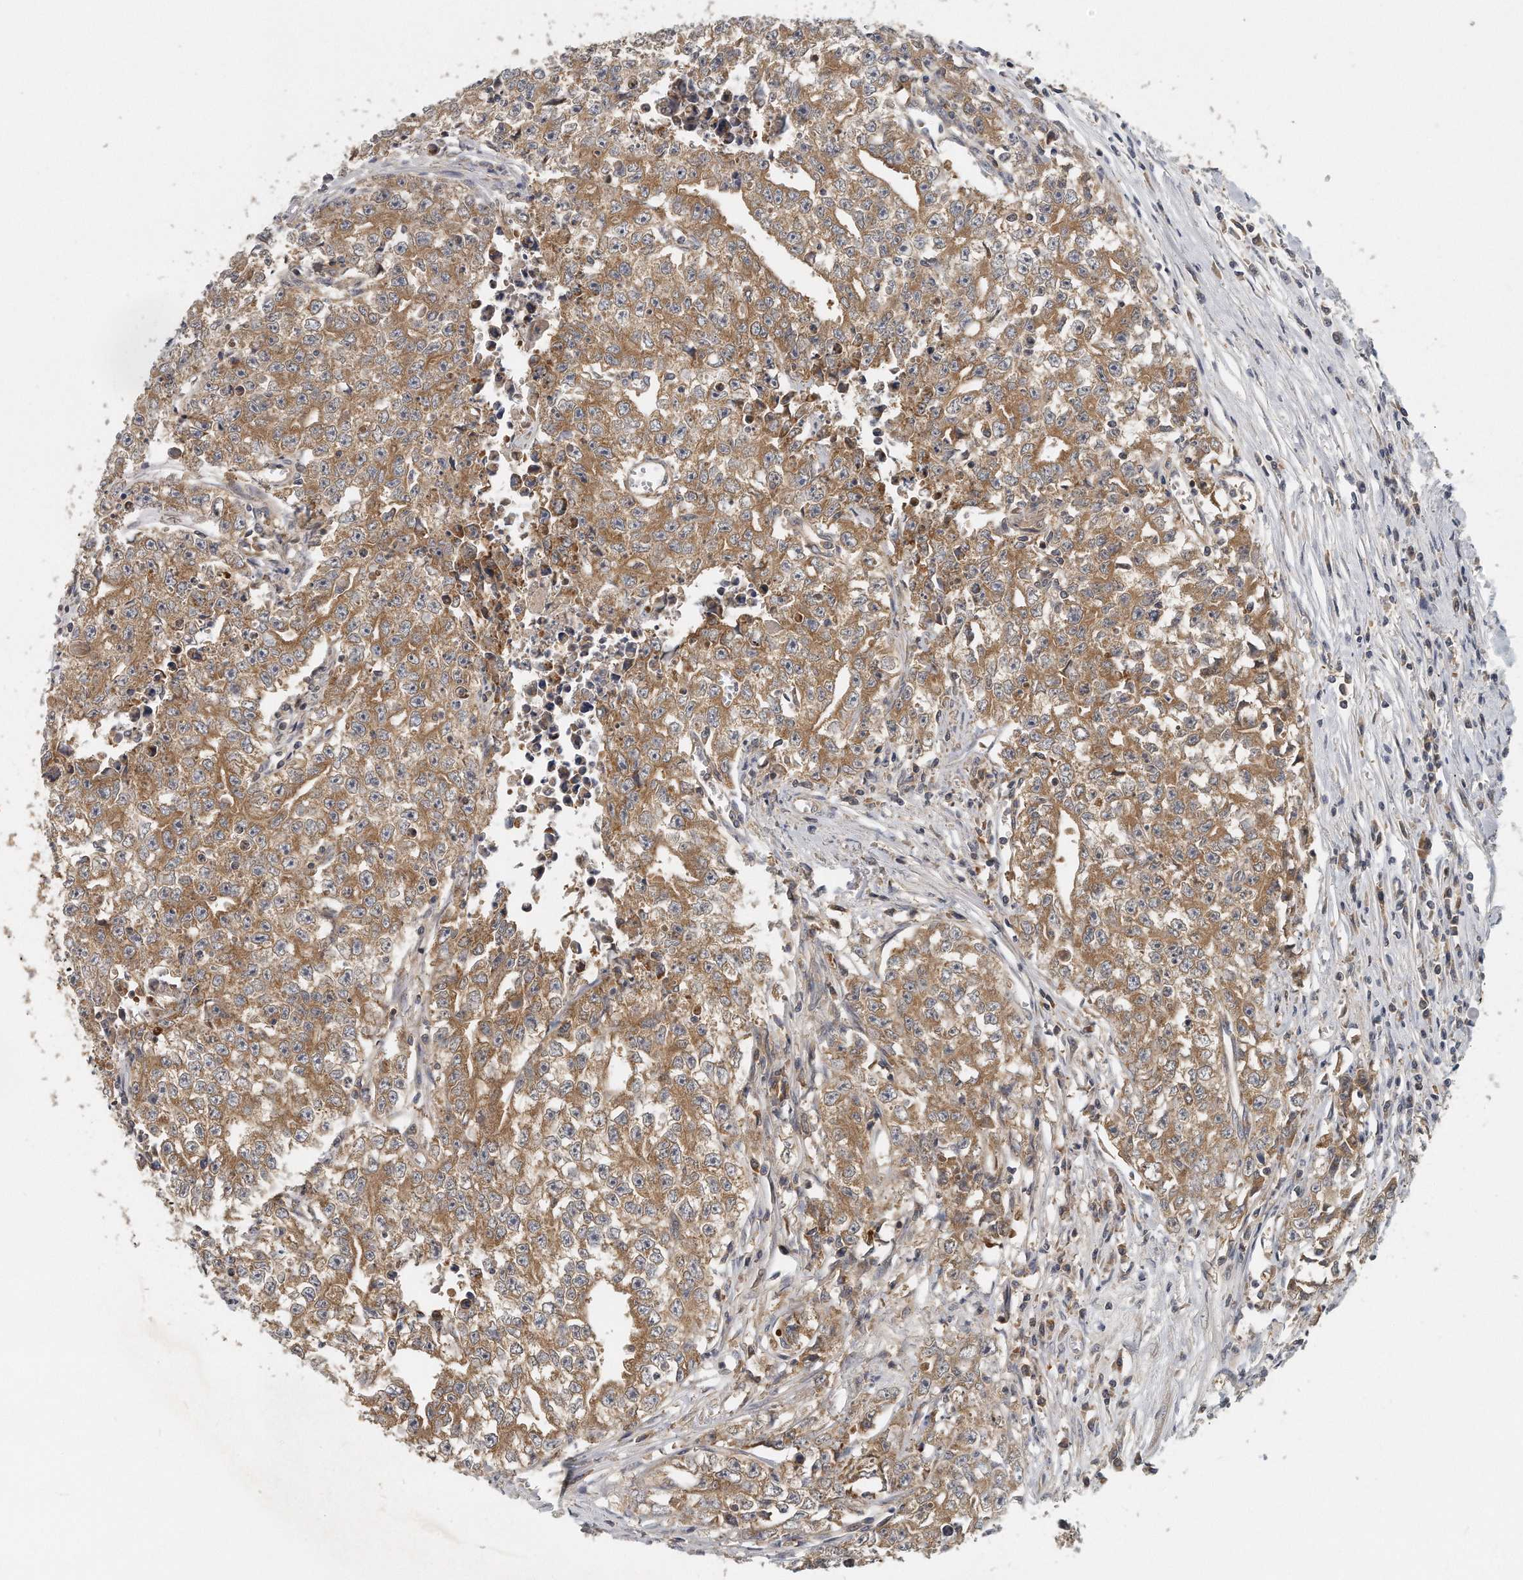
{"staining": {"intensity": "moderate", "quantity": ">75%", "location": "cytoplasmic/membranous"}, "tissue": "testis cancer", "cell_type": "Tumor cells", "image_type": "cancer", "snomed": [{"axis": "morphology", "description": "Seminoma, NOS"}, {"axis": "morphology", "description": "Carcinoma, Embryonal, NOS"}, {"axis": "topography", "description": "Testis"}], "caption": "Immunohistochemistry histopathology image of neoplastic tissue: human testis seminoma stained using immunohistochemistry reveals medium levels of moderate protein expression localized specifically in the cytoplasmic/membranous of tumor cells, appearing as a cytoplasmic/membranous brown color.", "gene": "EIF3I", "patient": {"sex": "male", "age": 43}}